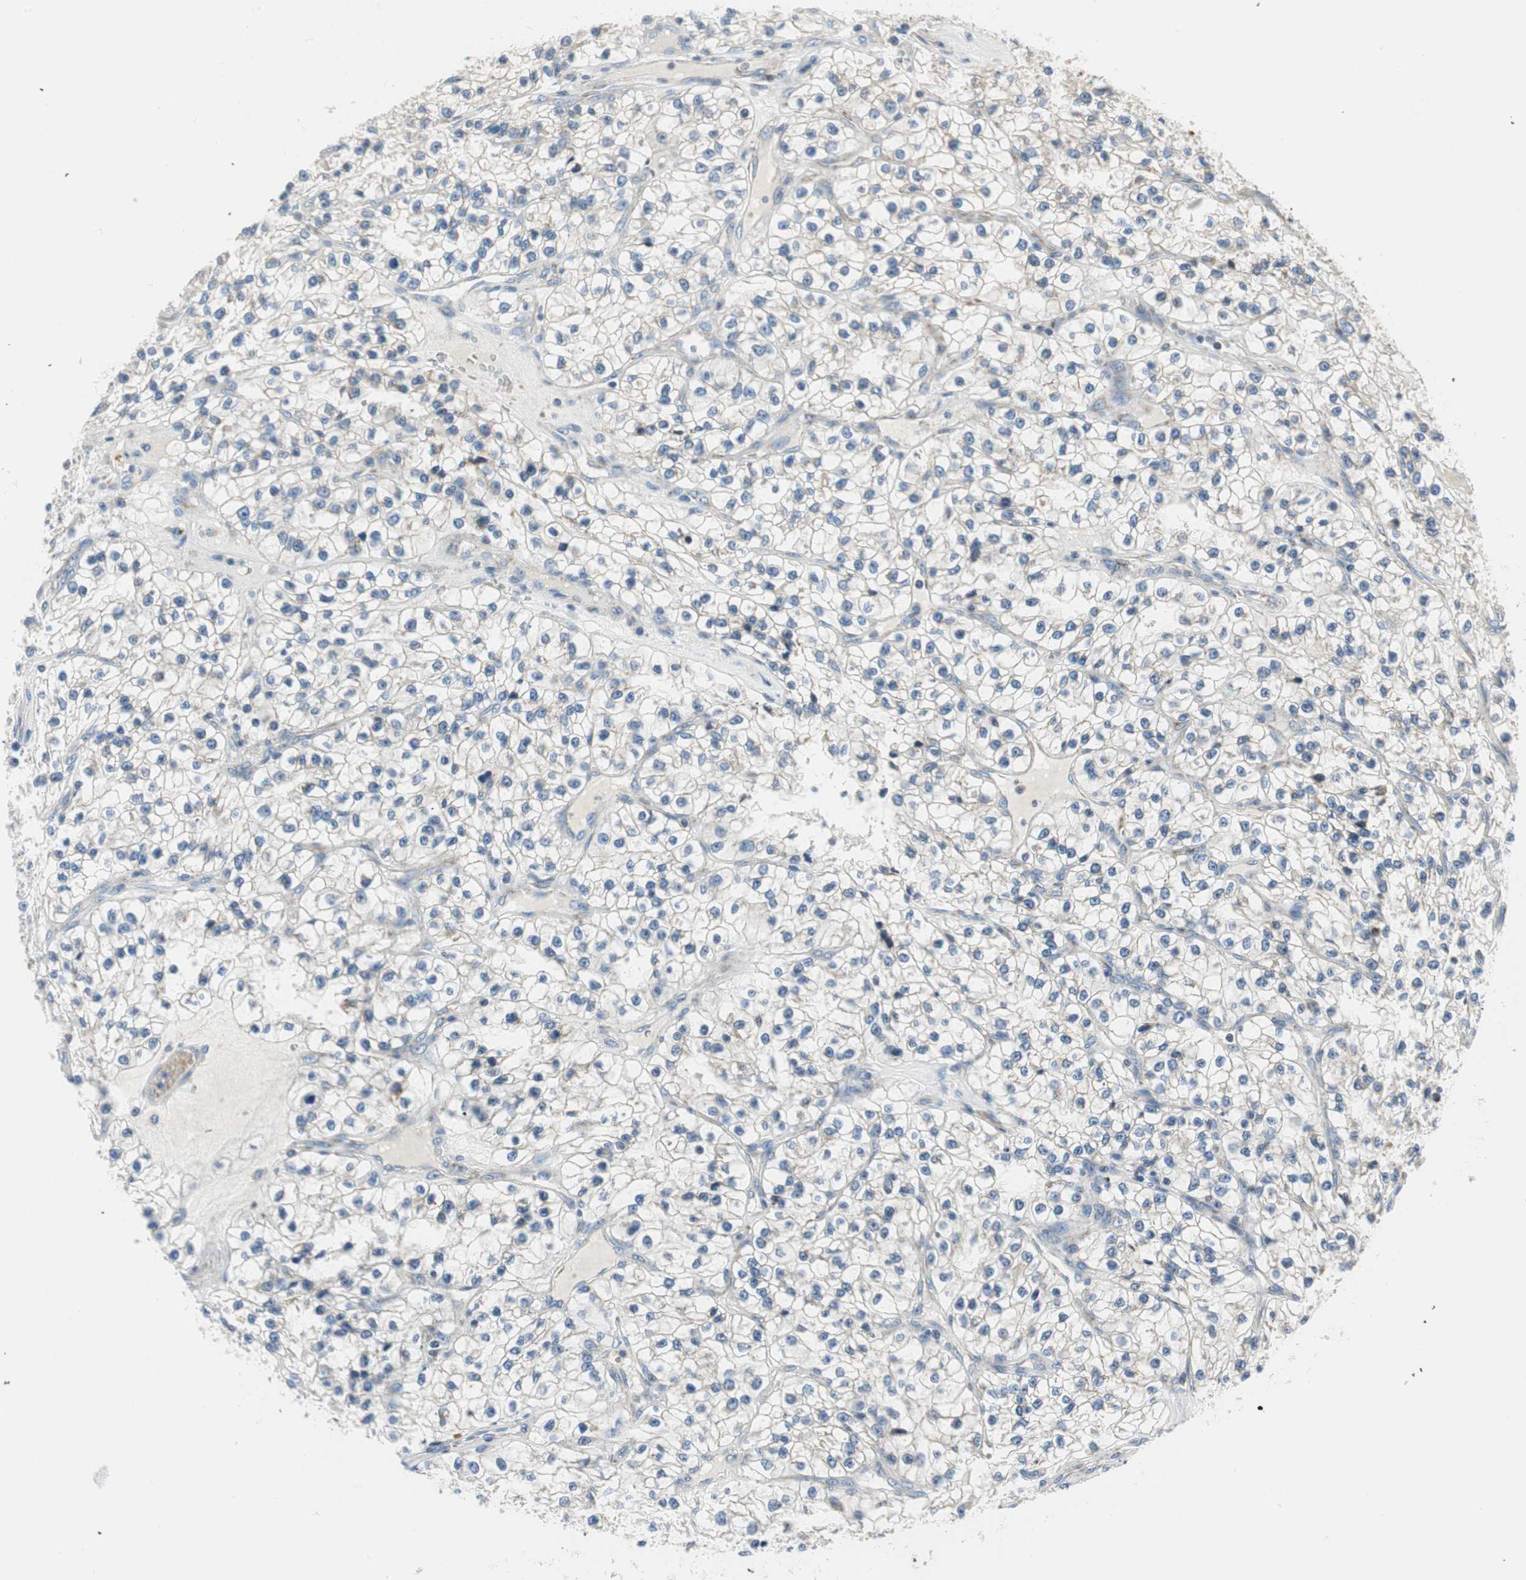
{"staining": {"intensity": "negative", "quantity": "none", "location": "none"}, "tissue": "renal cancer", "cell_type": "Tumor cells", "image_type": "cancer", "snomed": [{"axis": "morphology", "description": "Adenocarcinoma, NOS"}, {"axis": "topography", "description": "Kidney"}], "caption": "DAB (3,3'-diaminobenzidine) immunohistochemical staining of human adenocarcinoma (renal) displays no significant expression in tumor cells.", "gene": "RORB", "patient": {"sex": "female", "age": 57}}